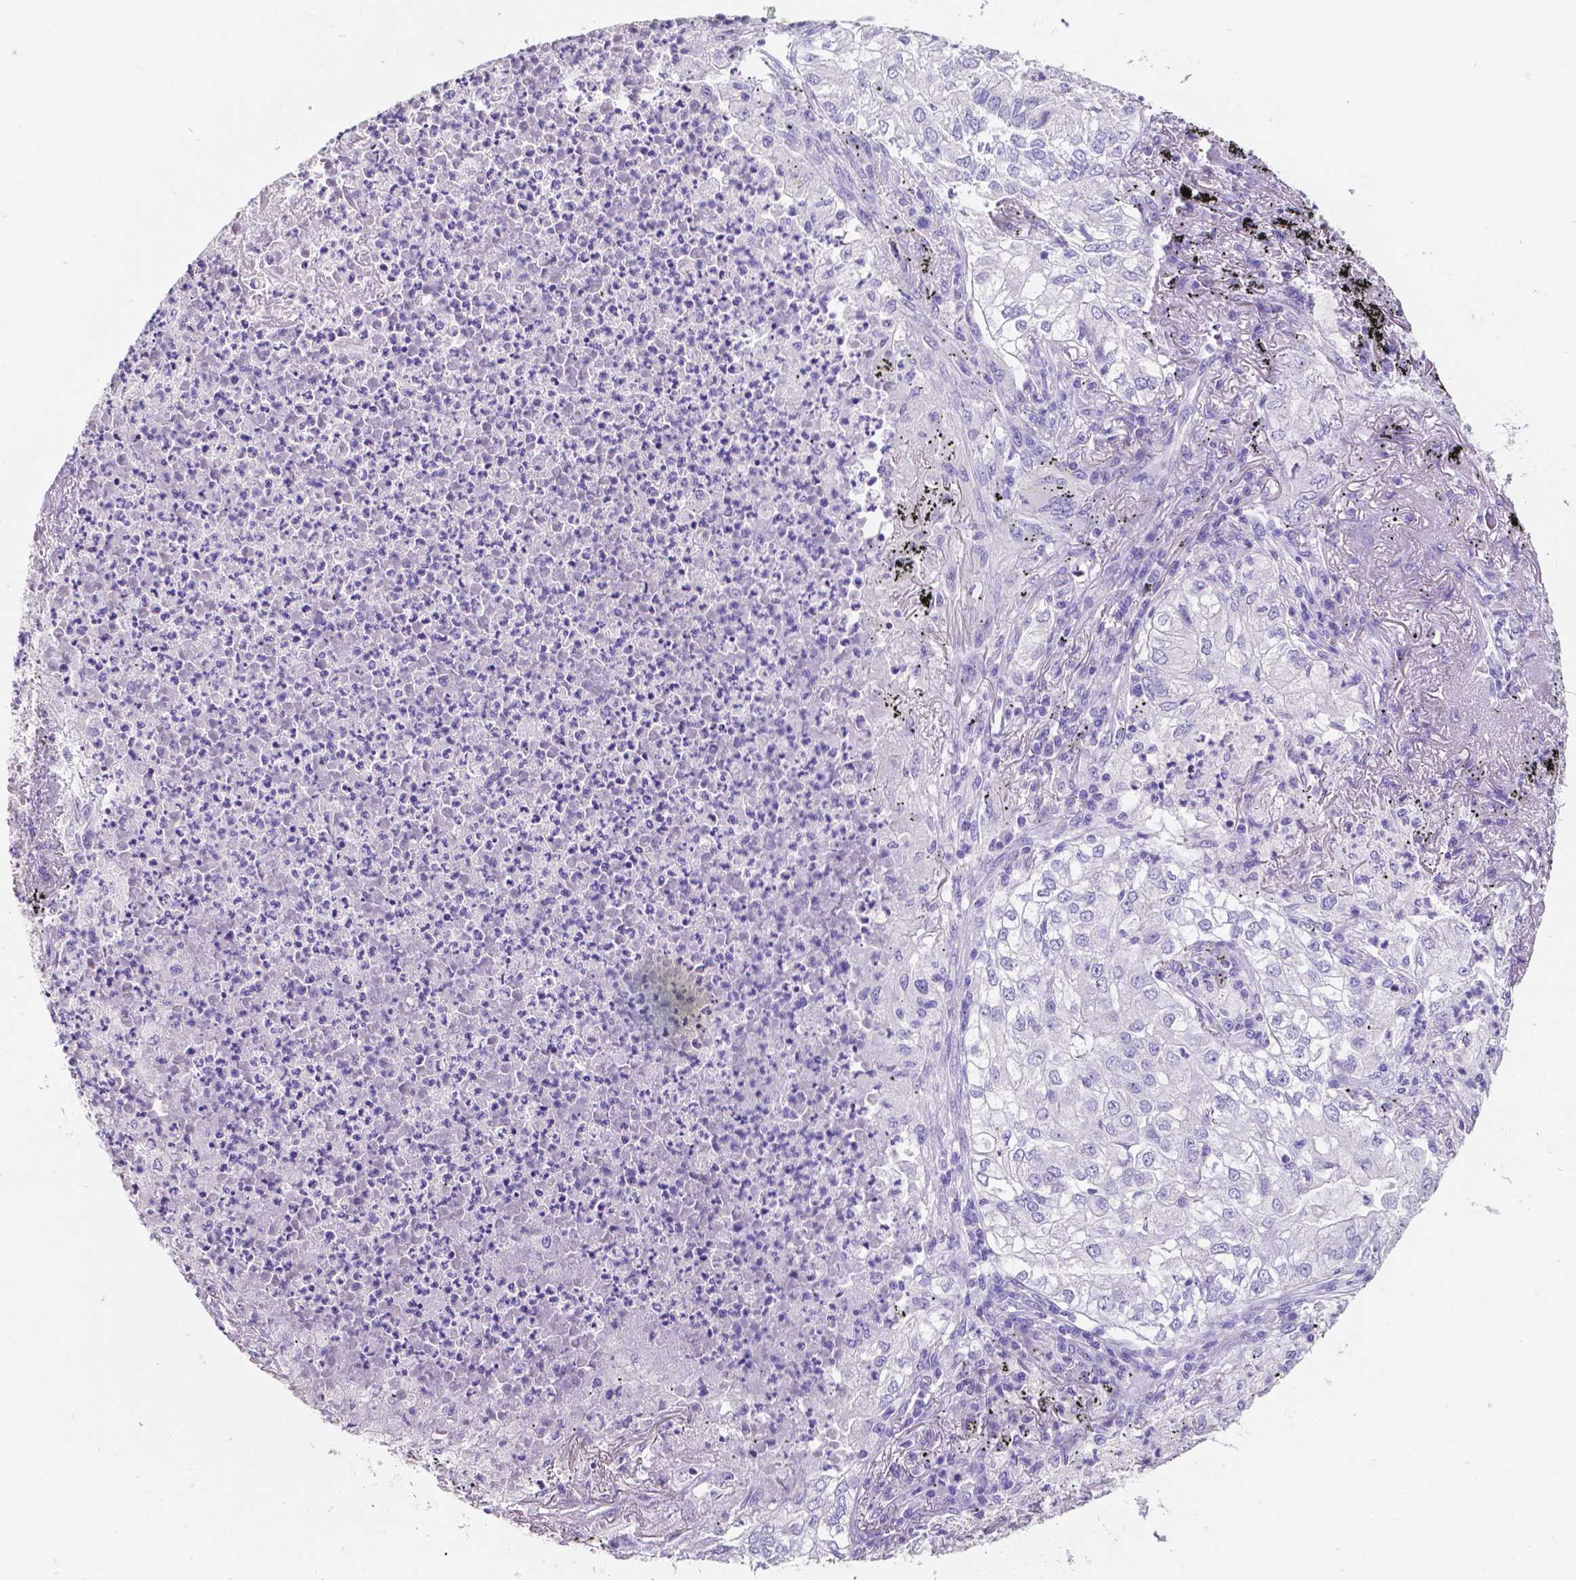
{"staining": {"intensity": "negative", "quantity": "none", "location": "none"}, "tissue": "lung cancer", "cell_type": "Tumor cells", "image_type": "cancer", "snomed": [{"axis": "morphology", "description": "Adenocarcinoma, NOS"}, {"axis": "topography", "description": "Lung"}], "caption": "Adenocarcinoma (lung) stained for a protein using IHC exhibits no expression tumor cells.", "gene": "SATB2", "patient": {"sex": "female", "age": 73}}